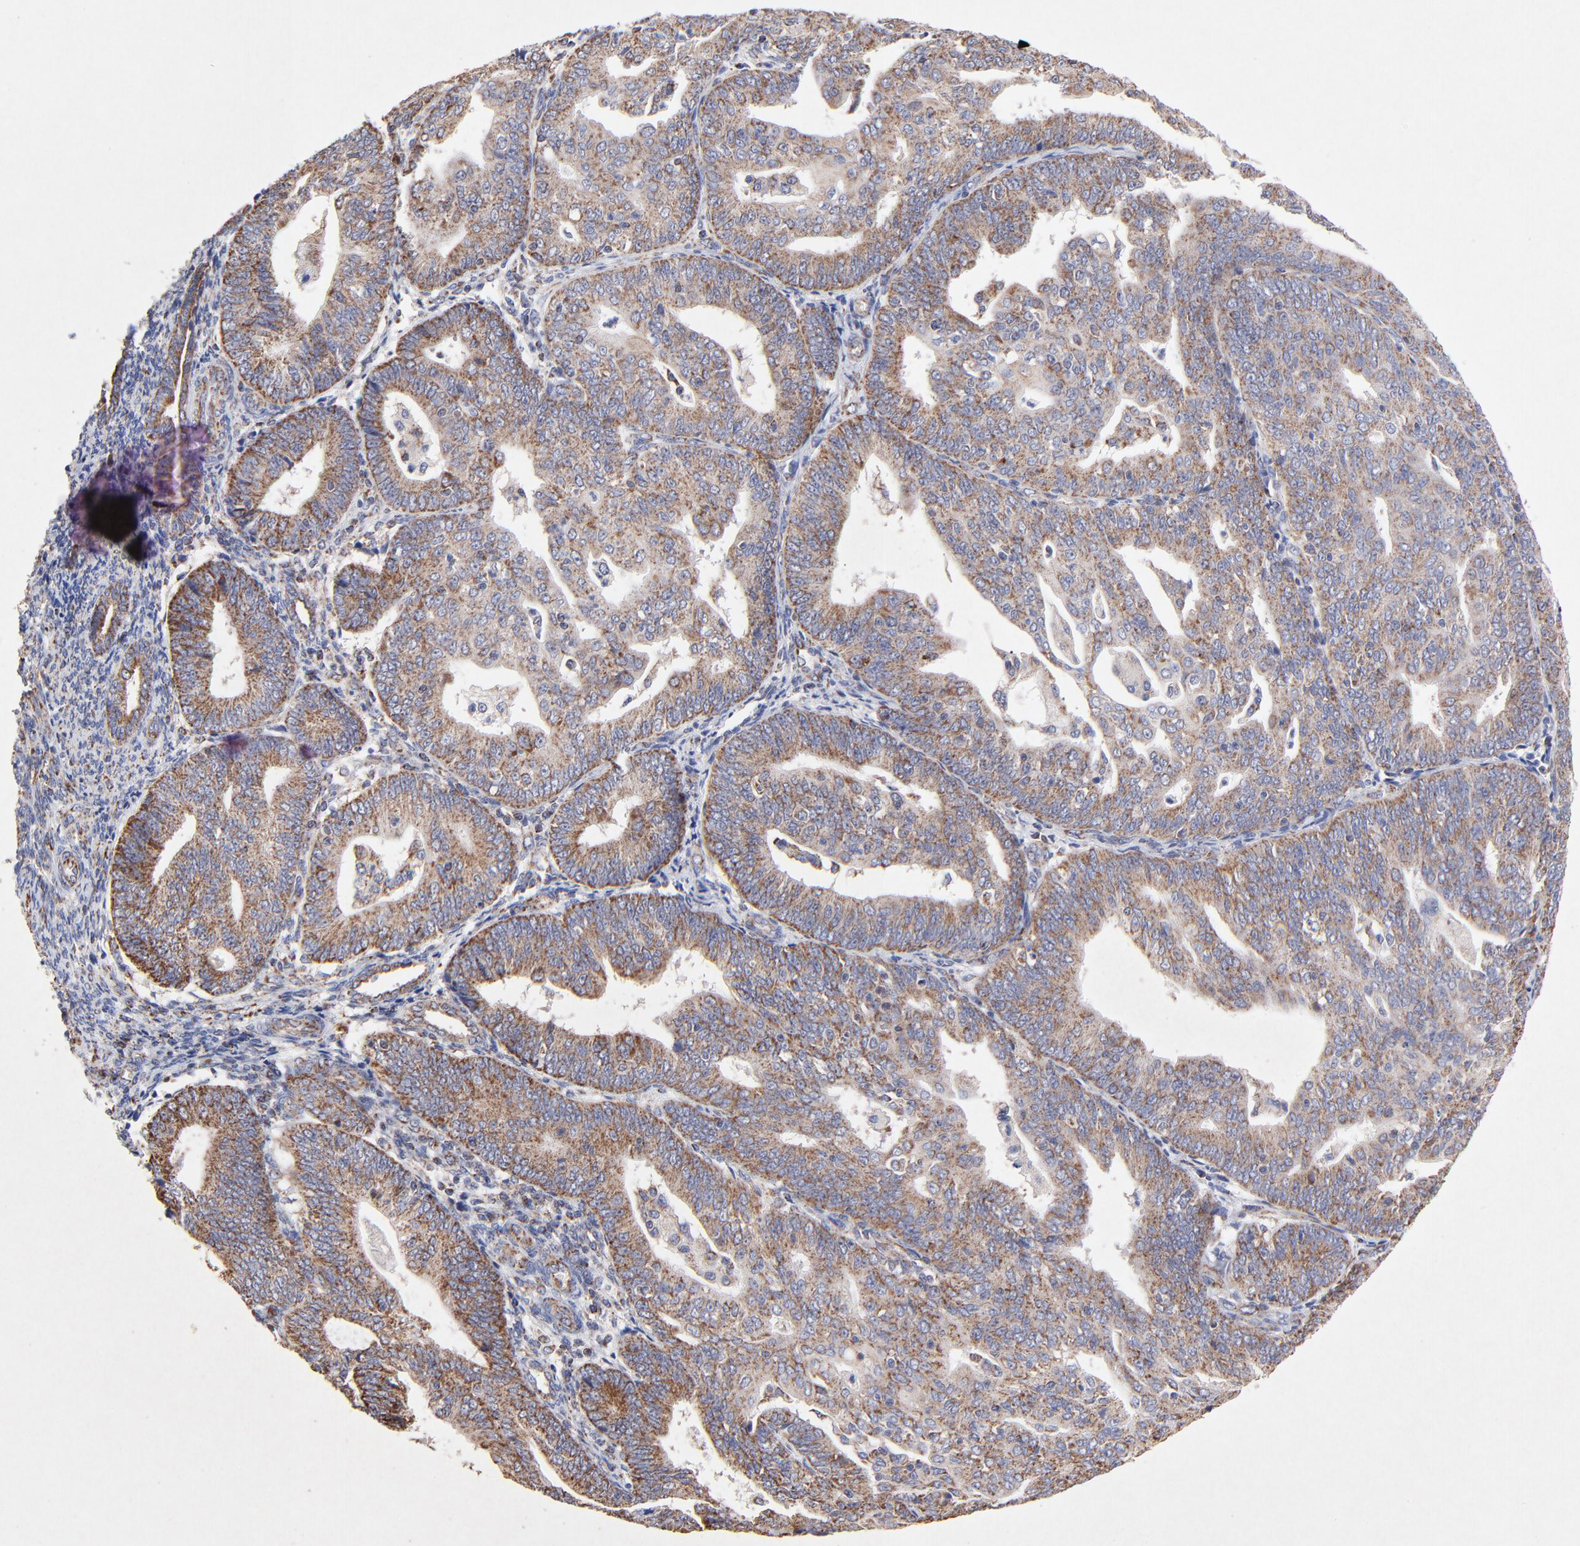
{"staining": {"intensity": "moderate", "quantity": ">75%", "location": "cytoplasmic/membranous"}, "tissue": "endometrial cancer", "cell_type": "Tumor cells", "image_type": "cancer", "snomed": [{"axis": "morphology", "description": "Adenocarcinoma, NOS"}, {"axis": "topography", "description": "Endometrium"}], "caption": "Approximately >75% of tumor cells in endometrial adenocarcinoma demonstrate moderate cytoplasmic/membranous protein expression as visualized by brown immunohistochemical staining.", "gene": "SSBP1", "patient": {"sex": "female", "age": 56}}